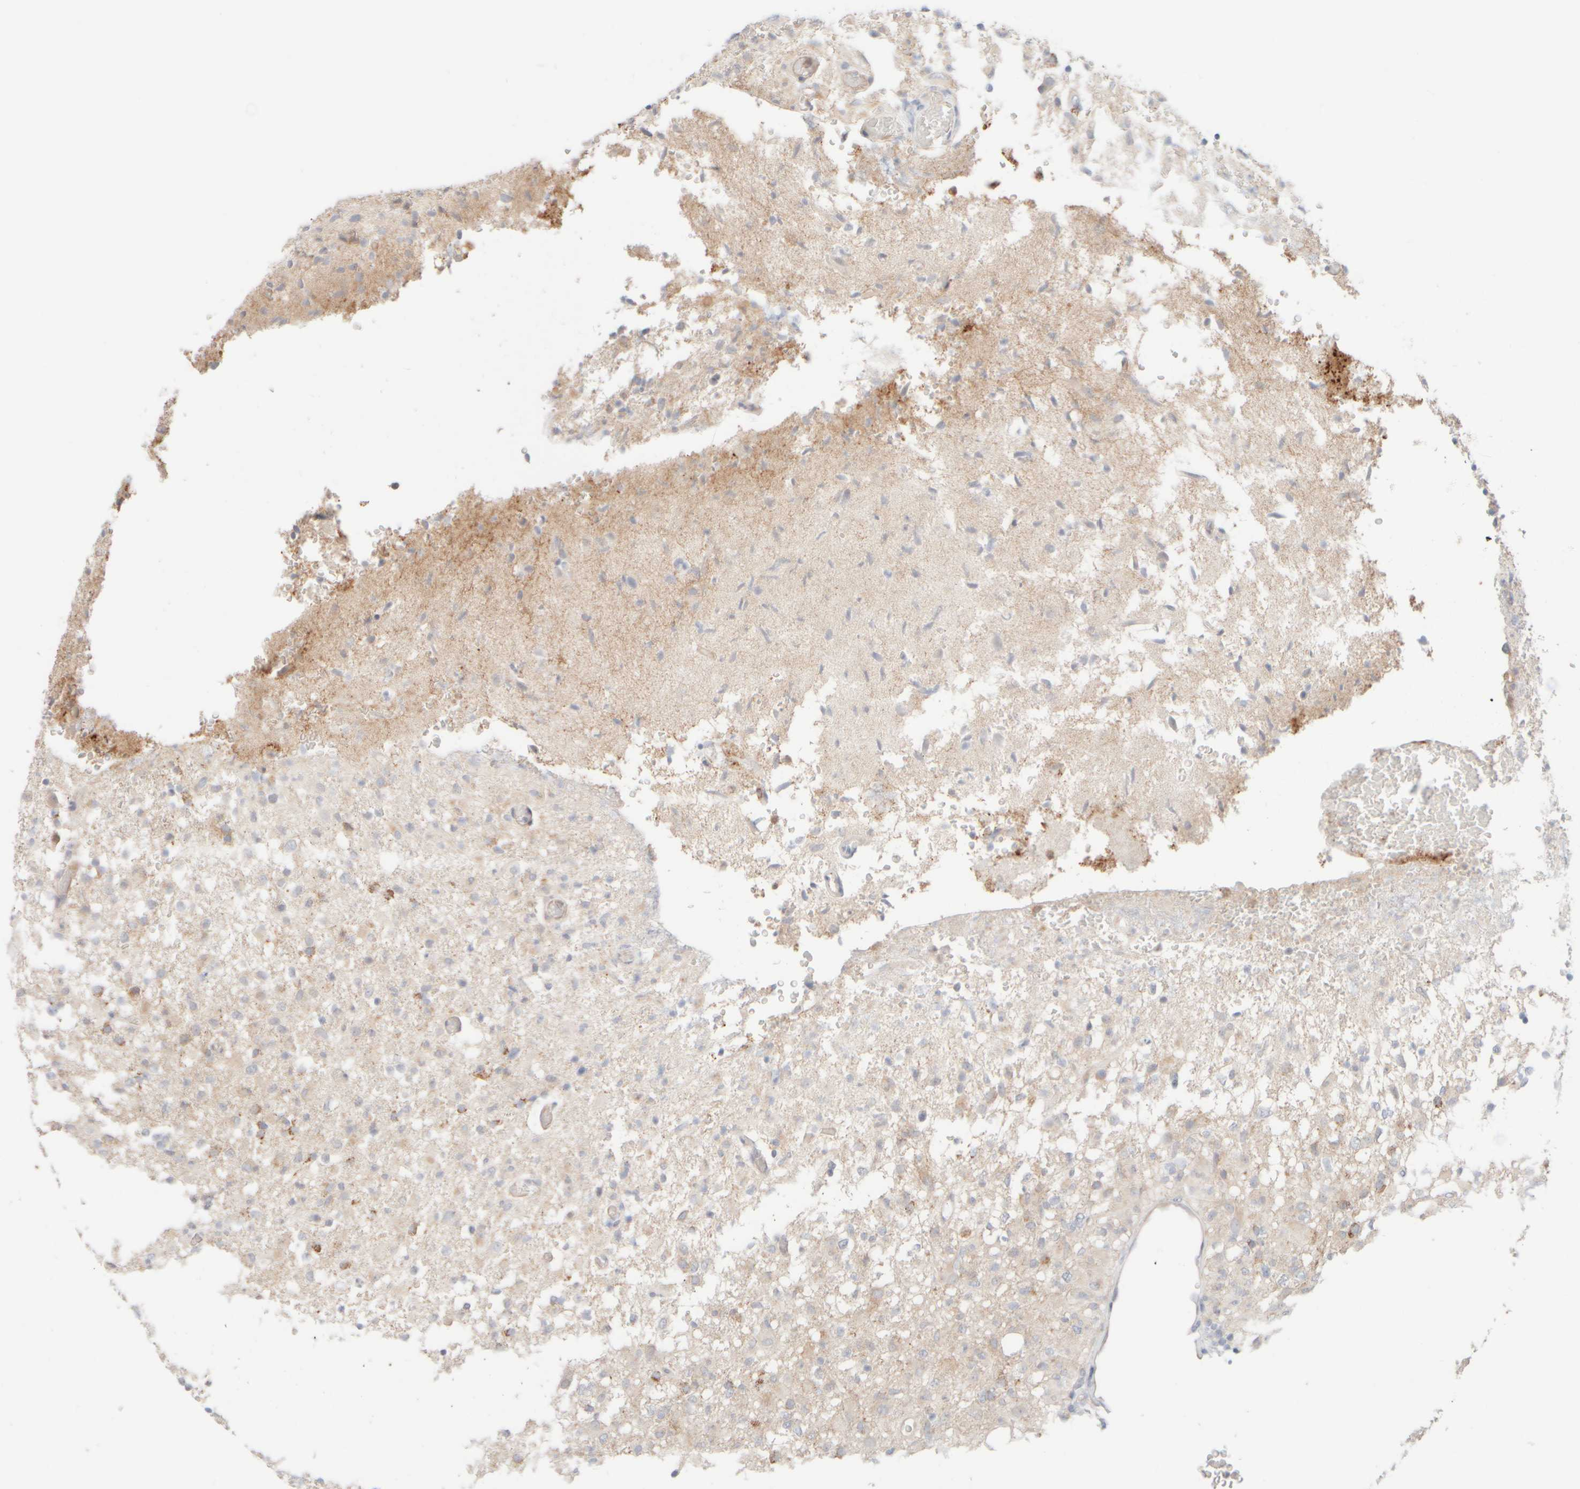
{"staining": {"intensity": "weak", "quantity": "<25%", "location": "cytoplasmic/membranous"}, "tissue": "glioma", "cell_type": "Tumor cells", "image_type": "cancer", "snomed": [{"axis": "morphology", "description": "Glioma, malignant, High grade"}, {"axis": "topography", "description": "Brain"}], "caption": "Protein analysis of malignant glioma (high-grade) displays no significant expression in tumor cells. The staining was performed using DAB to visualize the protein expression in brown, while the nuclei were stained in blue with hematoxylin (Magnification: 20x).", "gene": "UNC13B", "patient": {"sex": "female", "age": 57}}